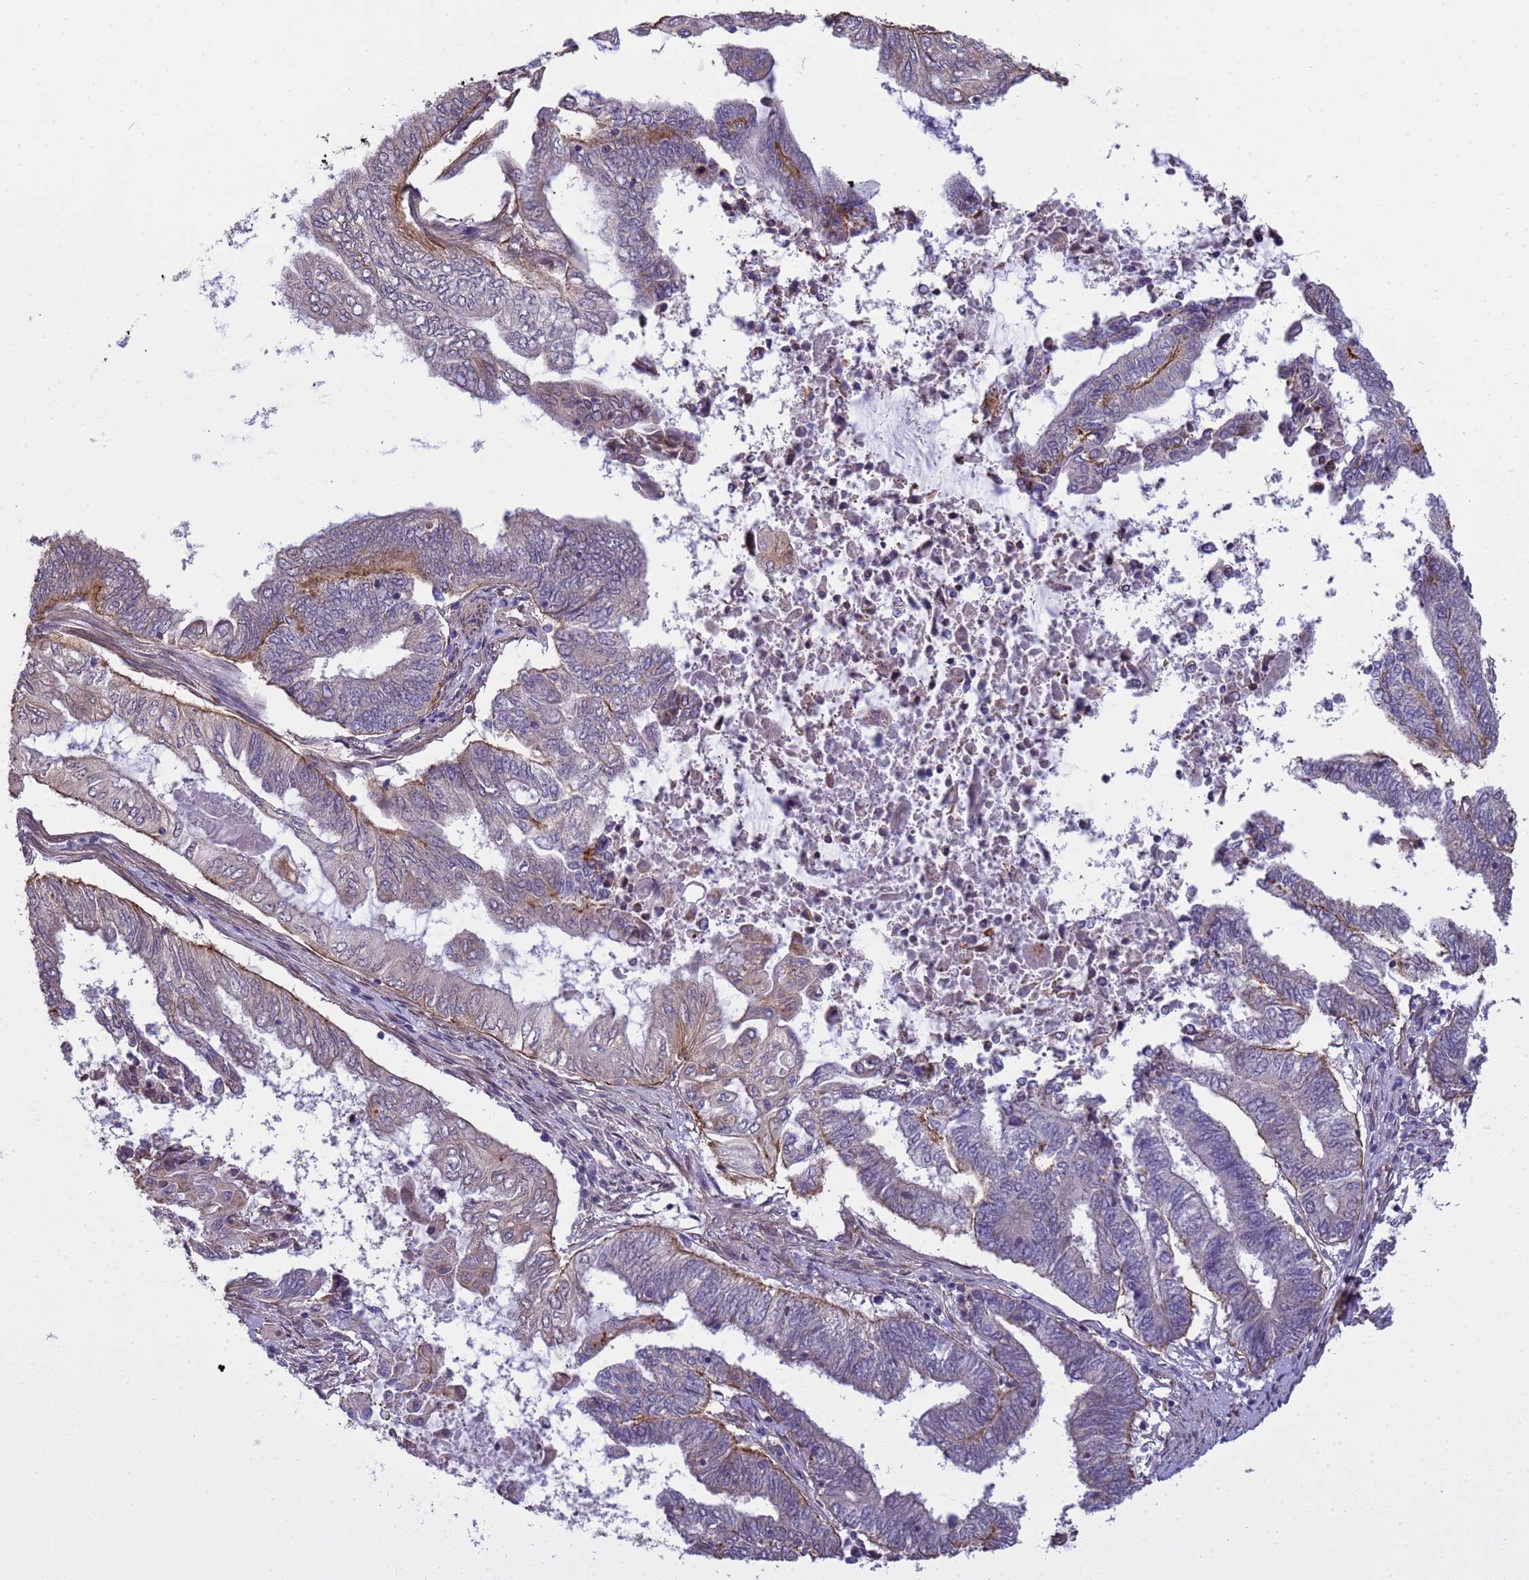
{"staining": {"intensity": "weak", "quantity": "<25%", "location": "cytoplasmic/membranous"}, "tissue": "endometrial cancer", "cell_type": "Tumor cells", "image_type": "cancer", "snomed": [{"axis": "morphology", "description": "Adenocarcinoma, NOS"}, {"axis": "topography", "description": "Uterus"}, {"axis": "topography", "description": "Endometrium"}], "caption": "Protein analysis of endometrial cancer (adenocarcinoma) shows no significant positivity in tumor cells.", "gene": "ITGB4", "patient": {"sex": "female", "age": 70}}